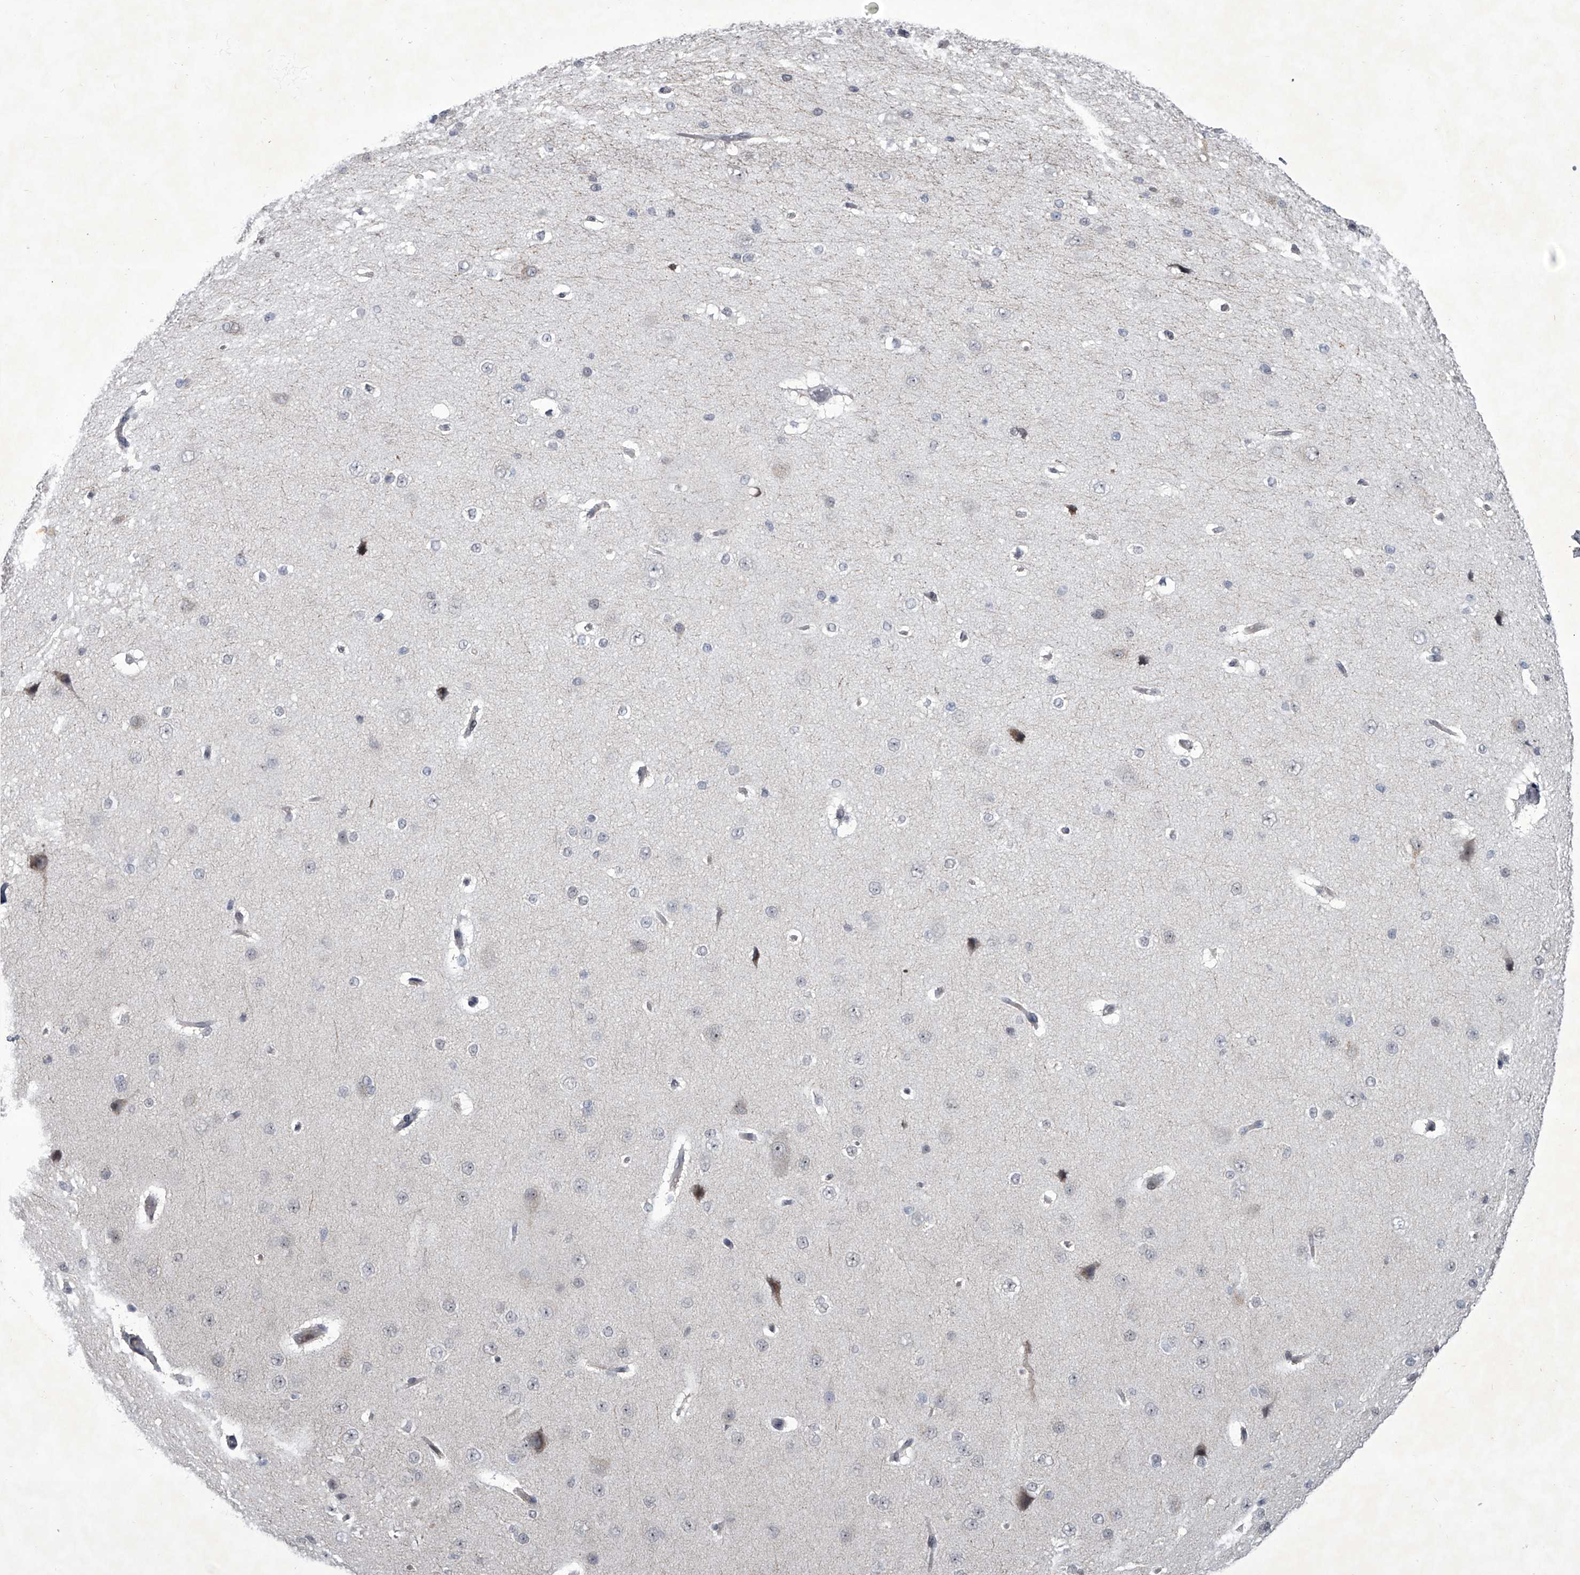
{"staining": {"intensity": "weak", "quantity": "25%-75%", "location": "nuclear"}, "tissue": "cerebral cortex", "cell_type": "Endothelial cells", "image_type": "normal", "snomed": [{"axis": "morphology", "description": "Normal tissue, NOS"}, {"axis": "morphology", "description": "Developmental malformation"}, {"axis": "topography", "description": "Cerebral cortex"}], "caption": "A photomicrograph showing weak nuclear expression in about 25%-75% of endothelial cells in normal cerebral cortex, as visualized by brown immunohistochemical staining.", "gene": "MLLT1", "patient": {"sex": "female", "age": 30}}